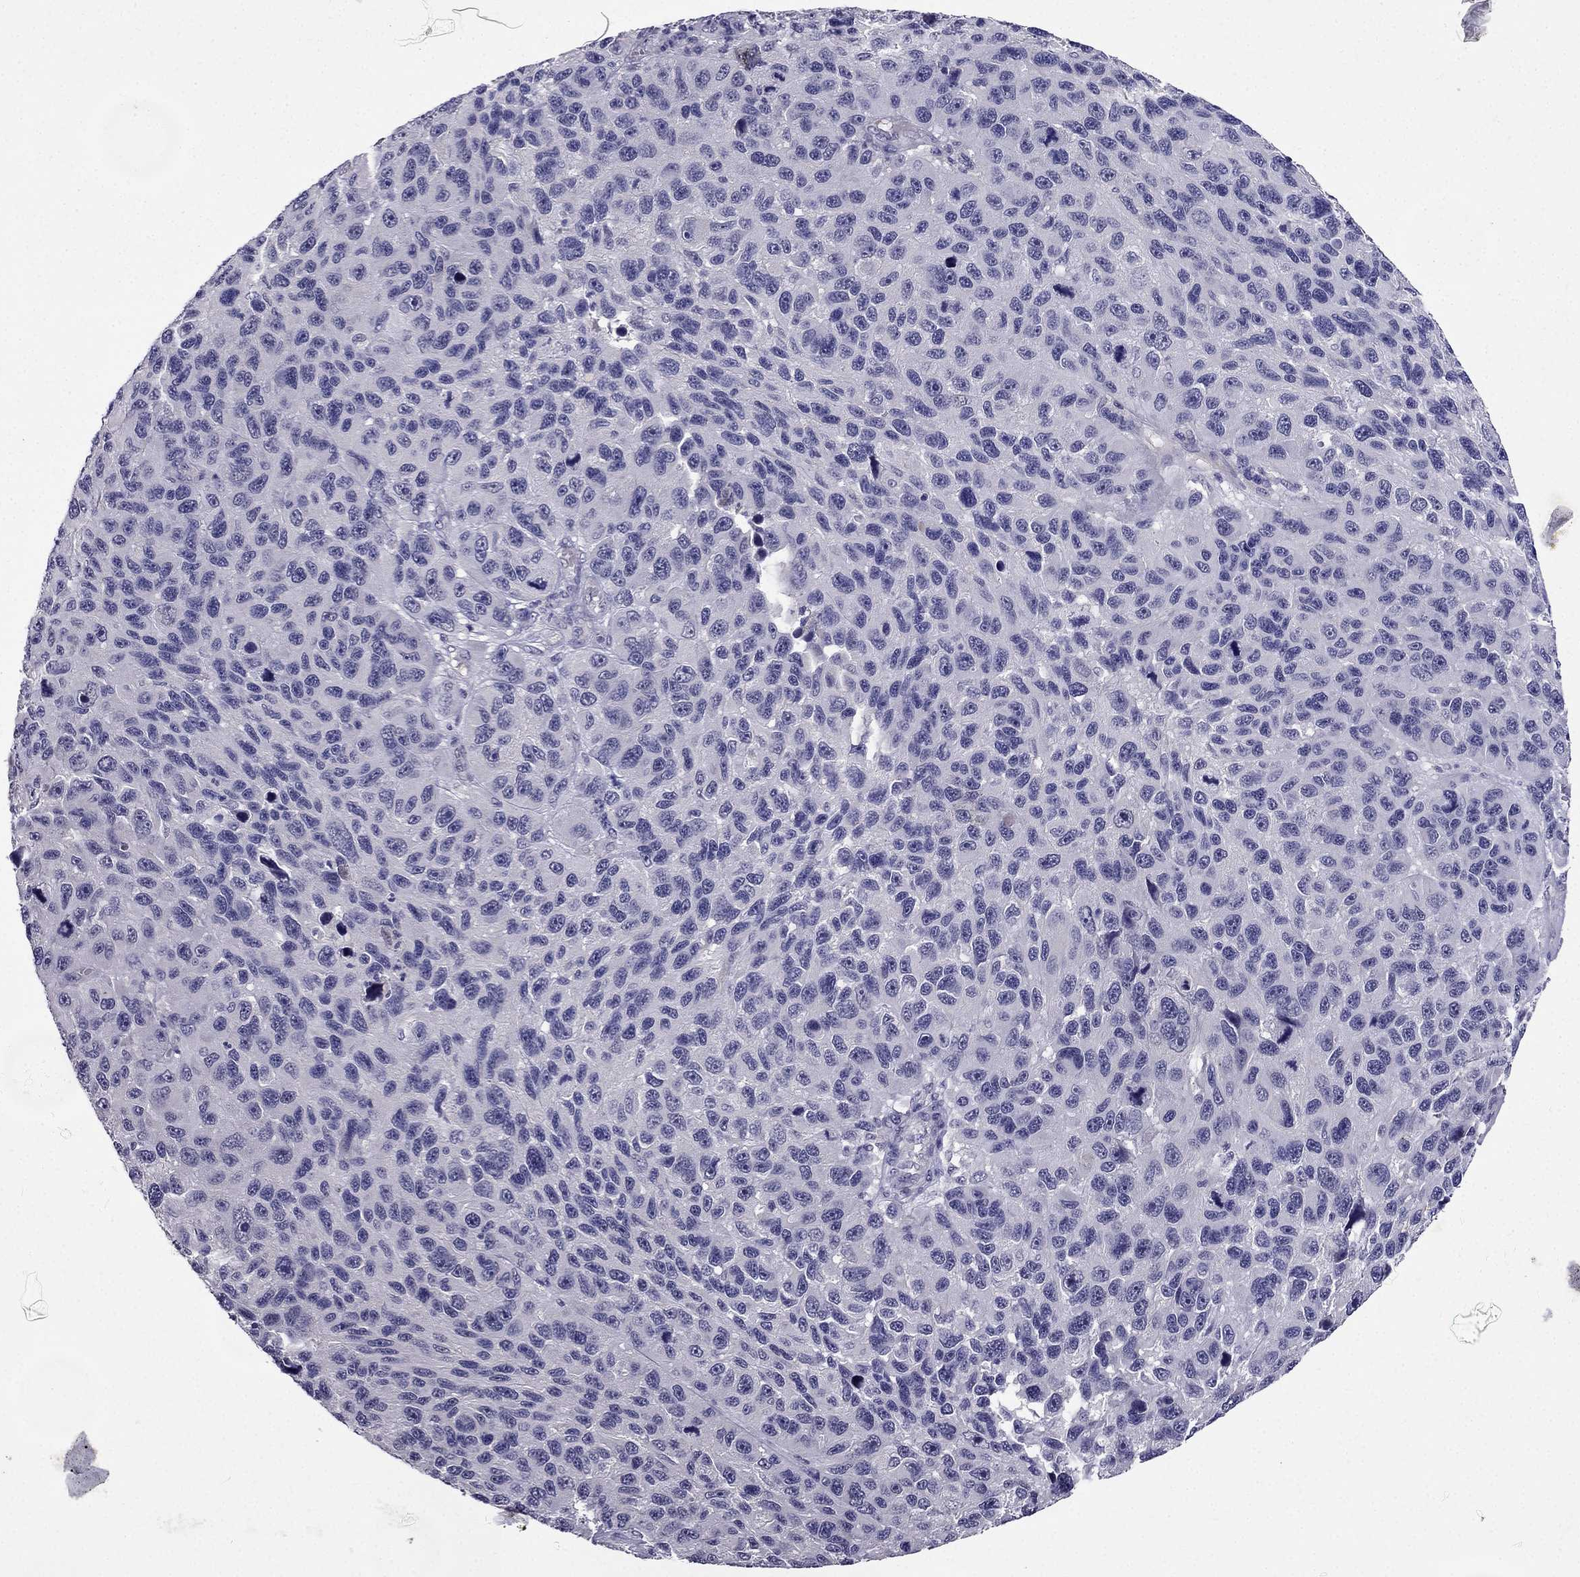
{"staining": {"intensity": "negative", "quantity": "none", "location": "none"}, "tissue": "melanoma", "cell_type": "Tumor cells", "image_type": "cancer", "snomed": [{"axis": "morphology", "description": "Malignant melanoma, NOS"}, {"axis": "topography", "description": "Skin"}], "caption": "An IHC histopathology image of malignant melanoma is shown. There is no staining in tumor cells of malignant melanoma. Brightfield microscopy of immunohistochemistry (IHC) stained with DAB (3,3'-diaminobenzidine) (brown) and hematoxylin (blue), captured at high magnification.", "gene": "DUSP15", "patient": {"sex": "male", "age": 53}}